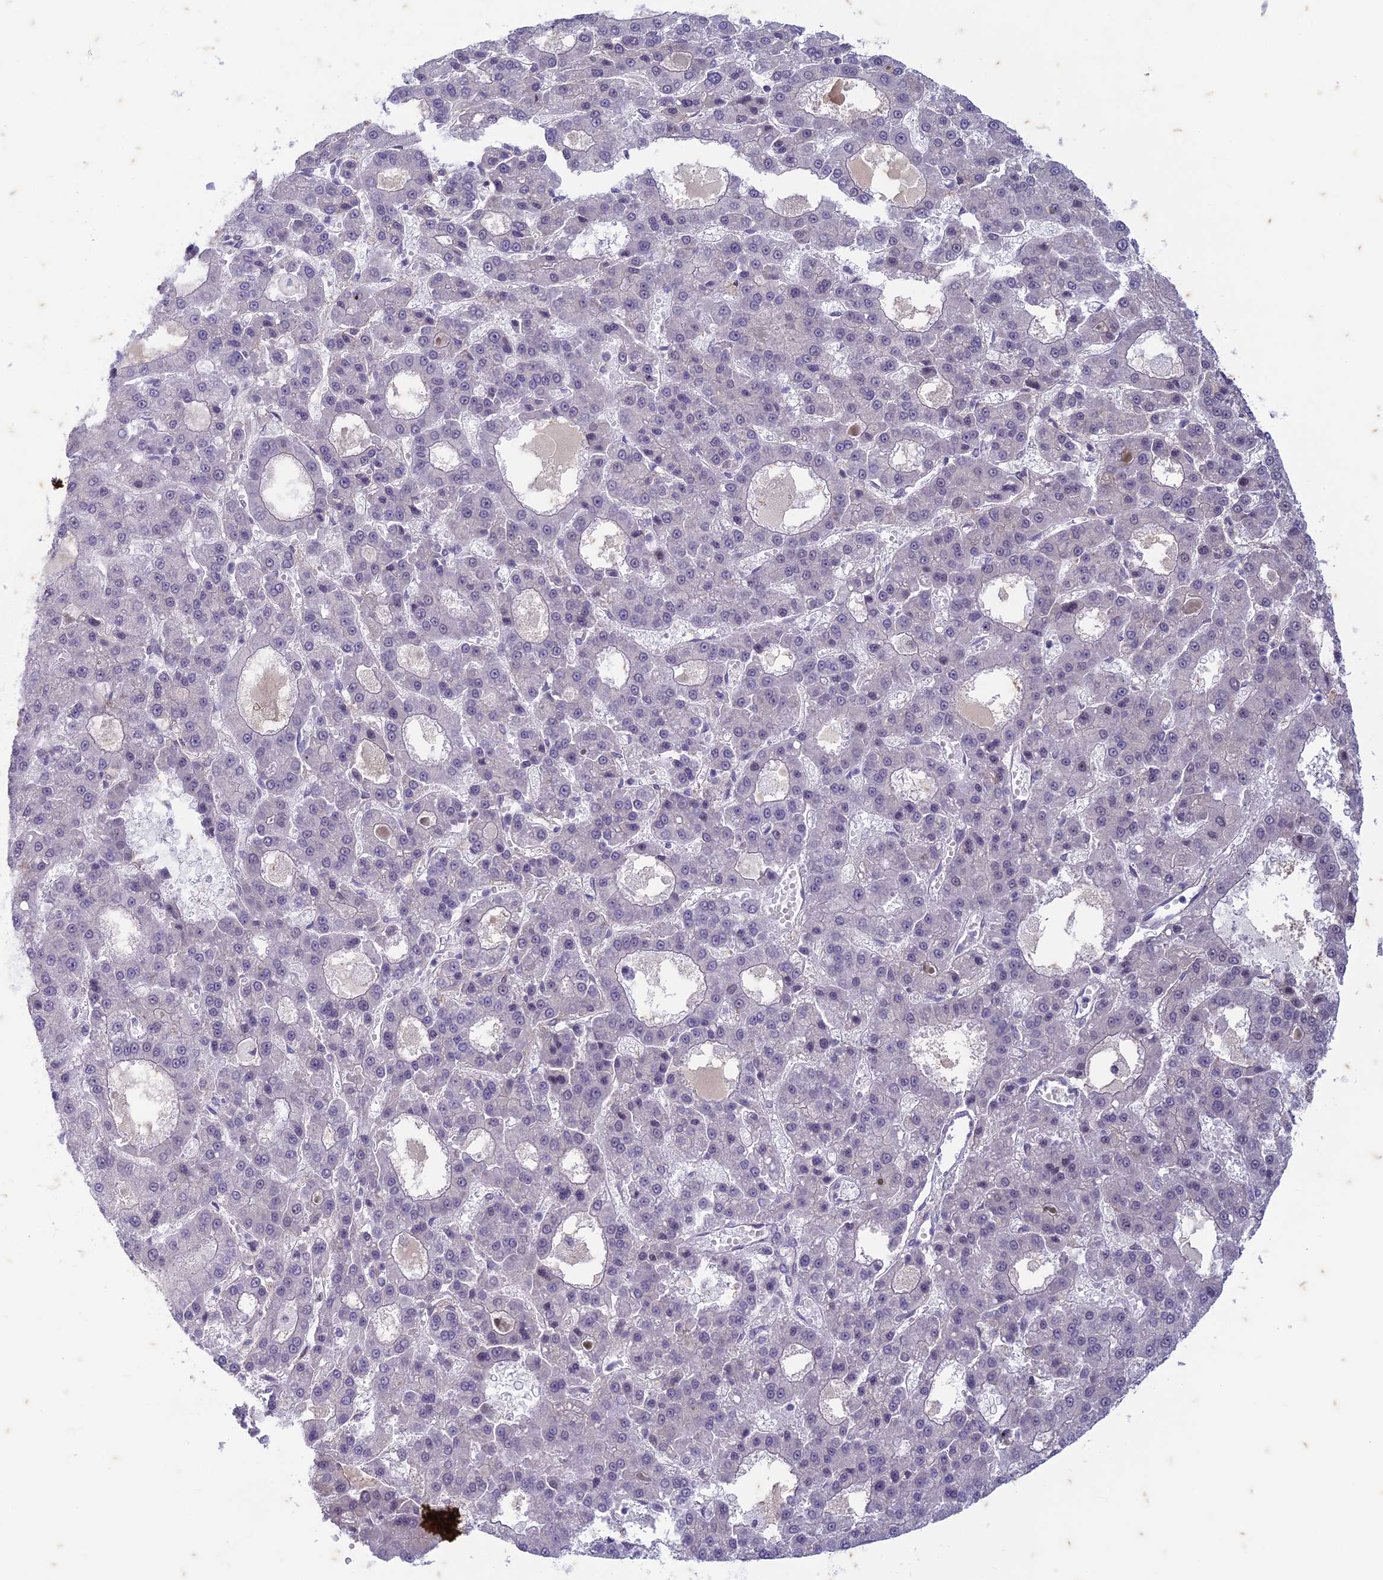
{"staining": {"intensity": "negative", "quantity": "none", "location": "none"}, "tissue": "liver cancer", "cell_type": "Tumor cells", "image_type": "cancer", "snomed": [{"axis": "morphology", "description": "Carcinoma, Hepatocellular, NOS"}, {"axis": "topography", "description": "Liver"}], "caption": "Immunohistochemical staining of liver cancer reveals no significant expression in tumor cells.", "gene": "PABPN1L", "patient": {"sex": "male", "age": 70}}